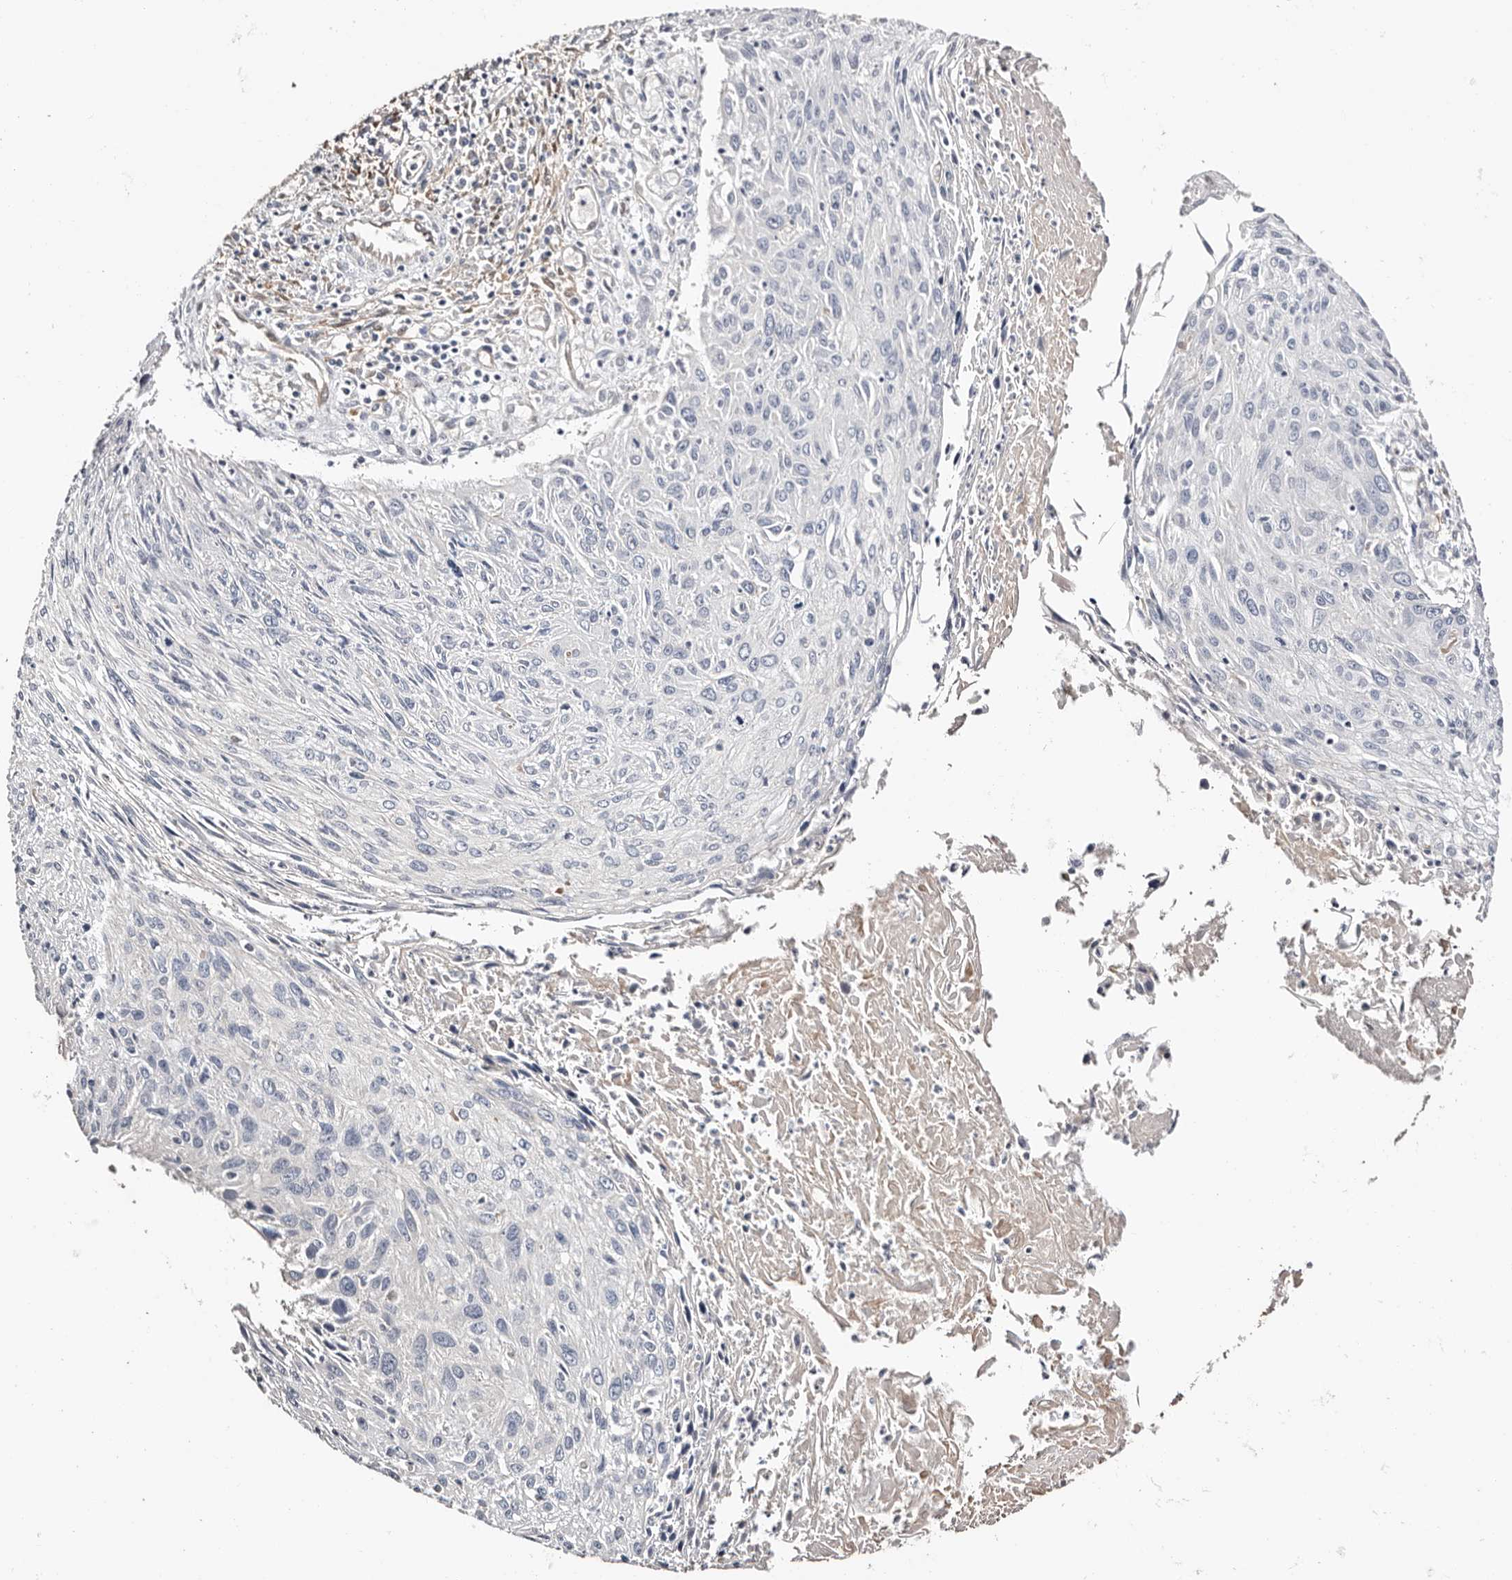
{"staining": {"intensity": "negative", "quantity": "none", "location": "none"}, "tissue": "cervical cancer", "cell_type": "Tumor cells", "image_type": "cancer", "snomed": [{"axis": "morphology", "description": "Squamous cell carcinoma, NOS"}, {"axis": "topography", "description": "Cervix"}], "caption": "Human cervical cancer stained for a protein using IHC displays no positivity in tumor cells.", "gene": "TGM2", "patient": {"sex": "female", "age": 51}}